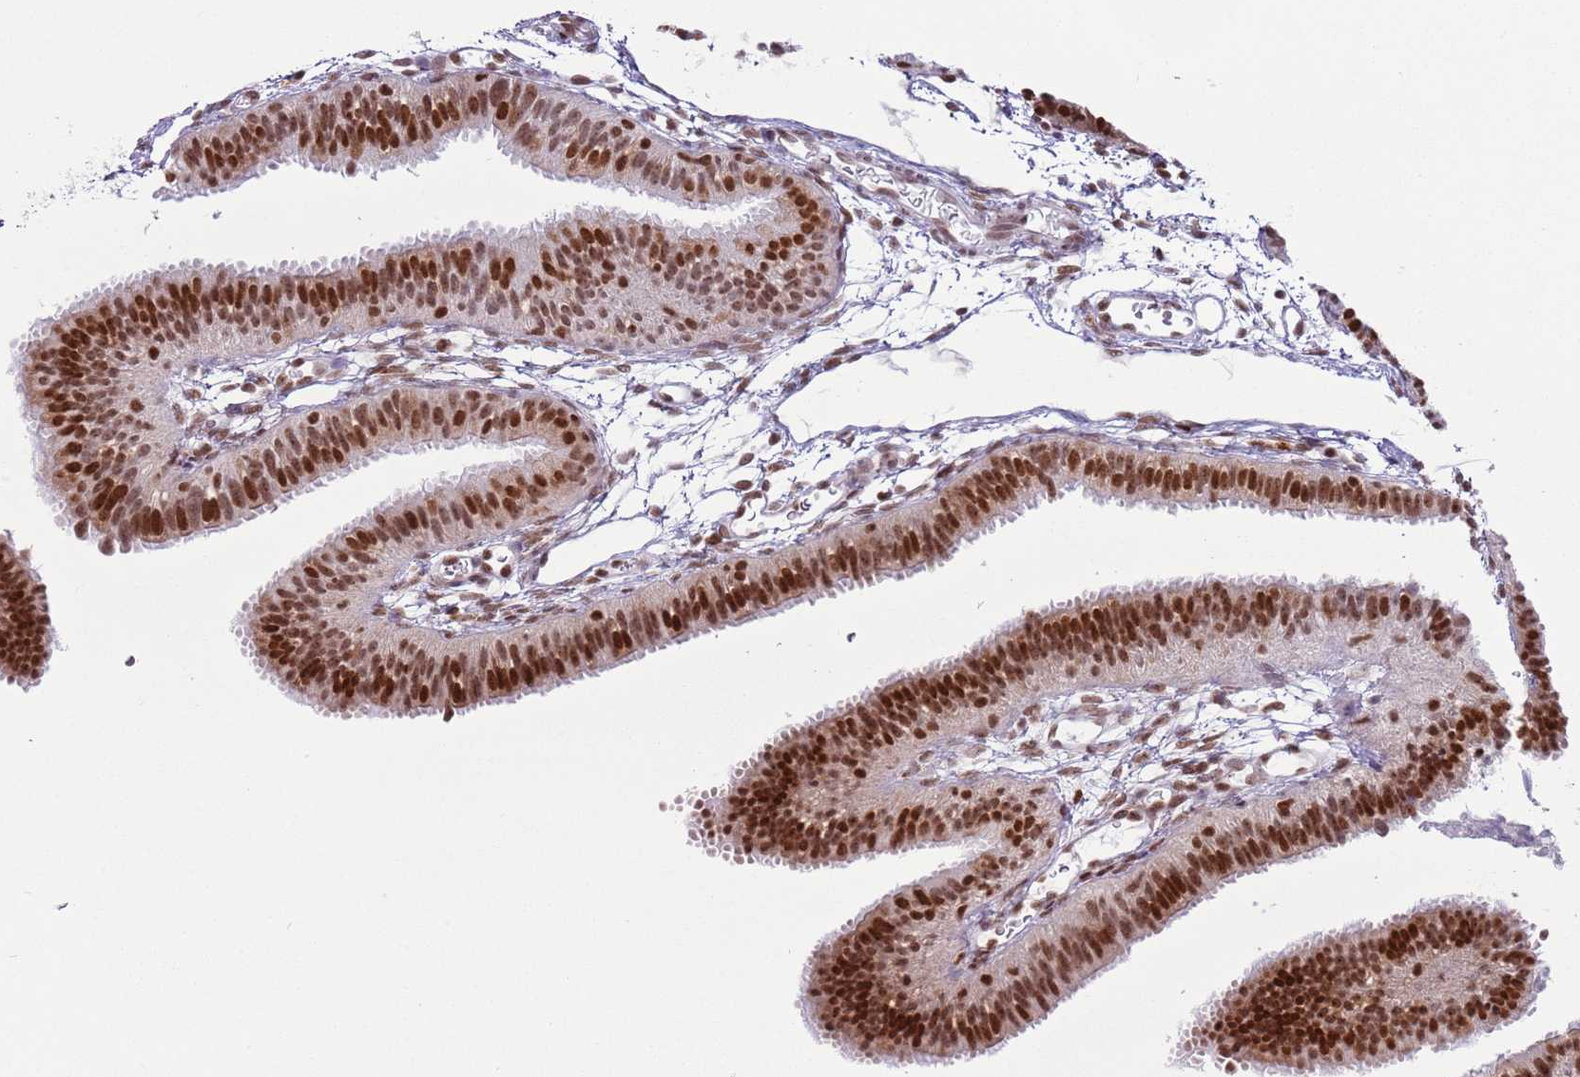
{"staining": {"intensity": "strong", "quantity": ">75%", "location": "cytoplasmic/membranous,nuclear"}, "tissue": "fallopian tube", "cell_type": "Glandular cells", "image_type": "normal", "snomed": [{"axis": "morphology", "description": "Normal tissue, NOS"}, {"axis": "topography", "description": "Fallopian tube"}], "caption": "This is a micrograph of immunohistochemistry staining of normal fallopian tube, which shows strong staining in the cytoplasmic/membranous,nuclear of glandular cells.", "gene": "SELENOH", "patient": {"sex": "female", "age": 35}}